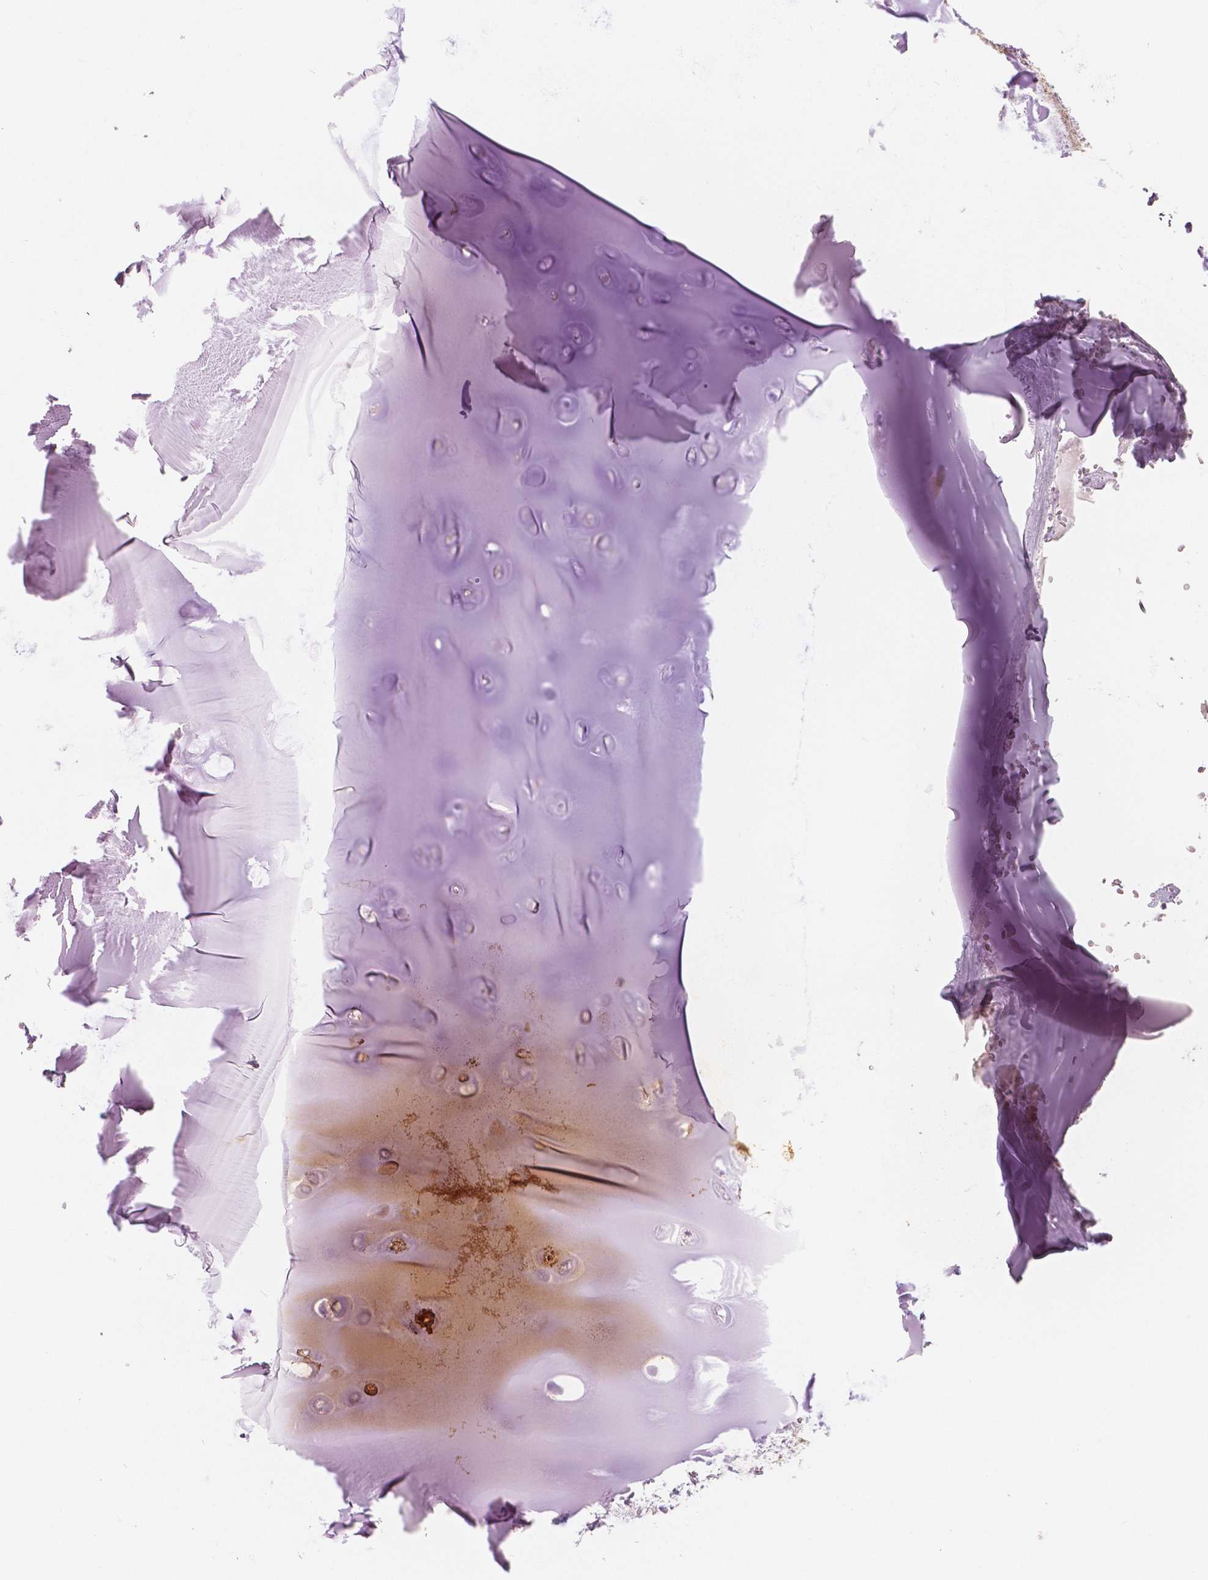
{"staining": {"intensity": "negative", "quantity": "none", "location": "none"}, "tissue": "soft tissue", "cell_type": "Chondrocytes", "image_type": "normal", "snomed": [{"axis": "morphology", "description": "Normal tissue, NOS"}, {"axis": "morphology", "description": "Squamous cell carcinoma, NOS"}, {"axis": "topography", "description": "Cartilage tissue"}, {"axis": "topography", "description": "Head-Neck"}], "caption": "Immunohistochemistry (IHC) of unremarkable soft tissue shows no positivity in chondrocytes.", "gene": "NSD2", "patient": {"sex": "male", "age": 57}}